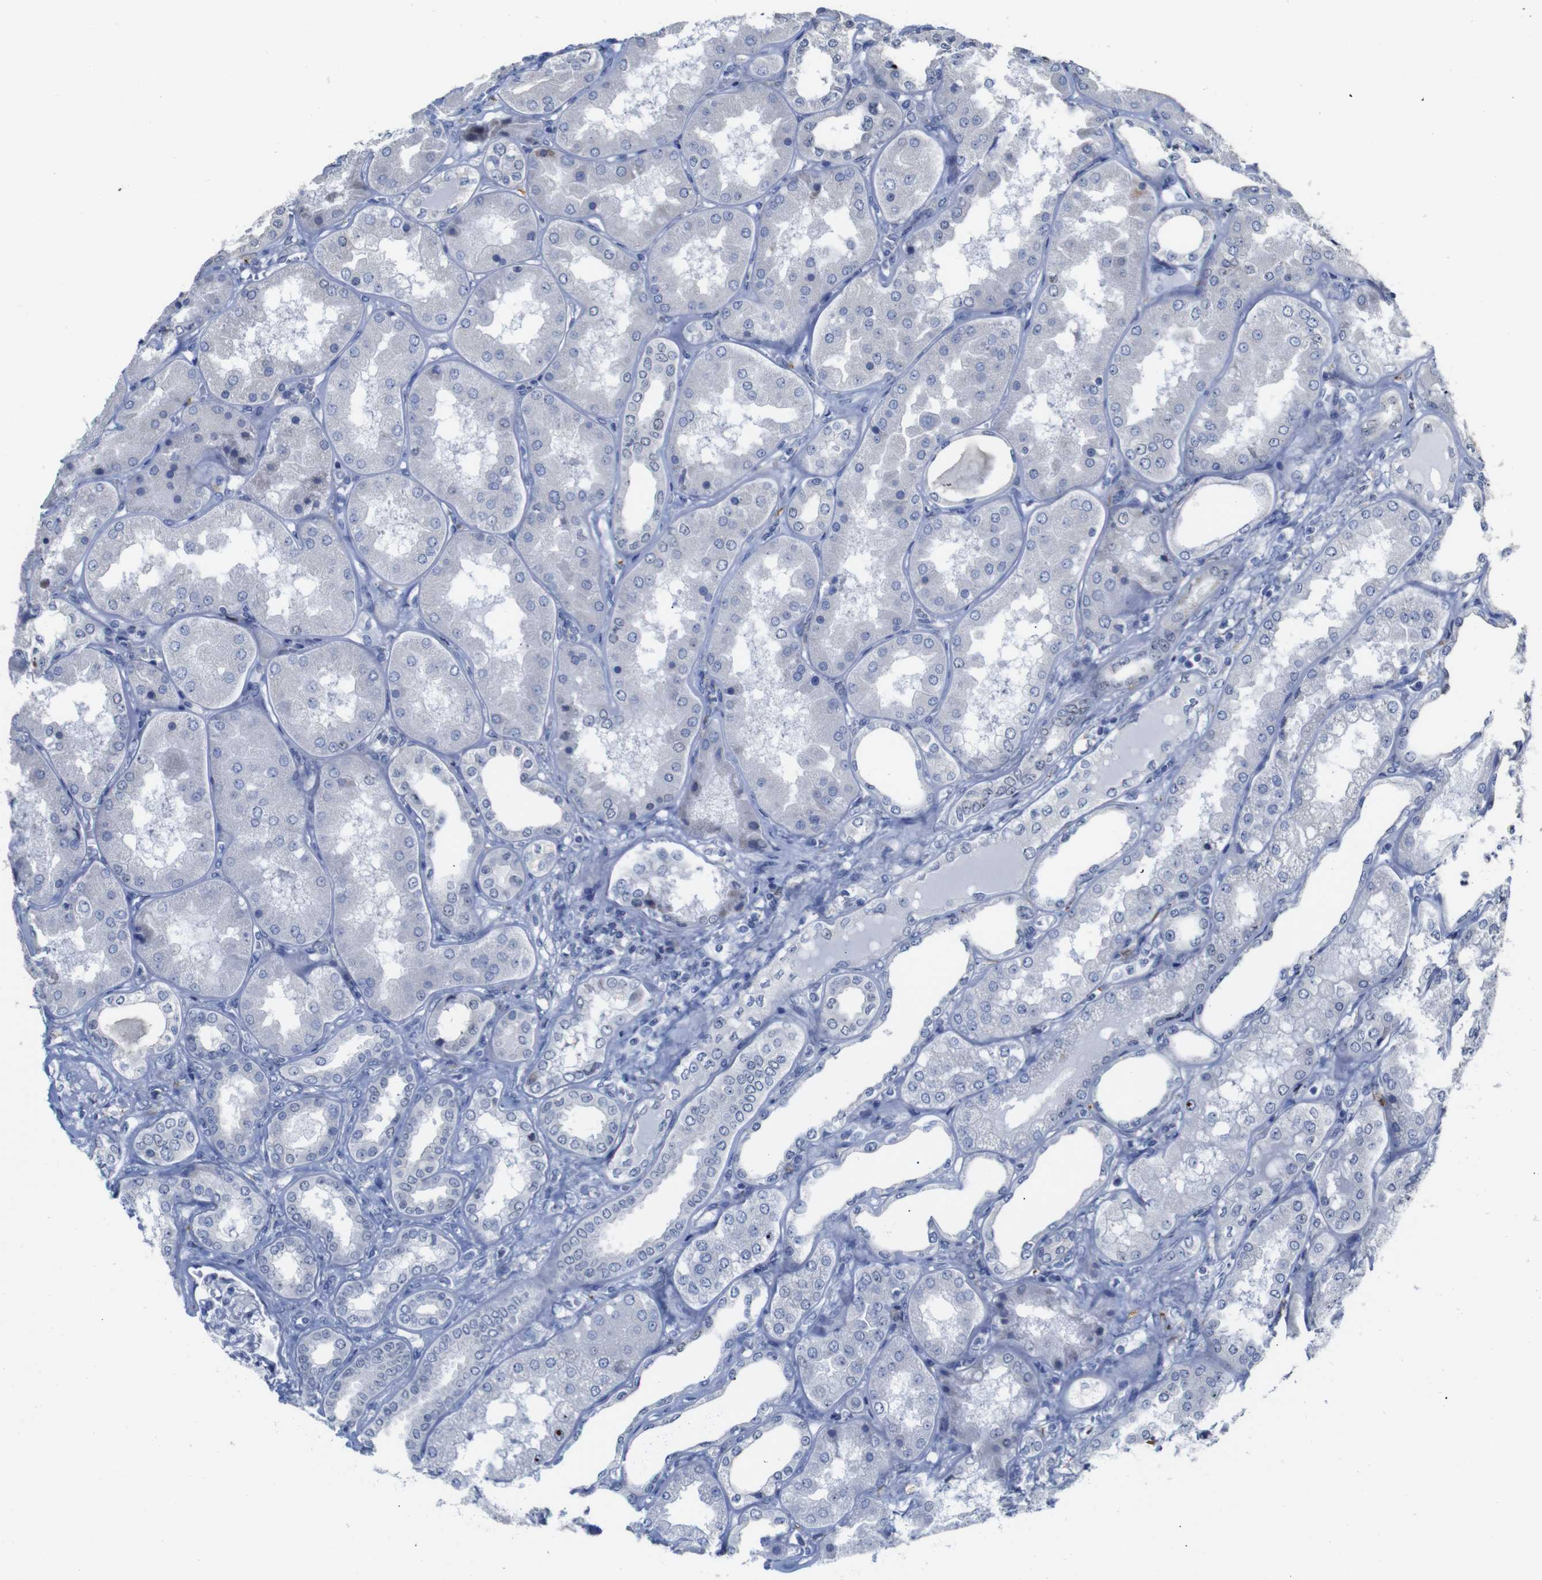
{"staining": {"intensity": "negative", "quantity": "none", "location": "none"}, "tissue": "kidney", "cell_type": "Cells in glomeruli", "image_type": "normal", "snomed": [{"axis": "morphology", "description": "Normal tissue, NOS"}, {"axis": "topography", "description": "Kidney"}], "caption": "The image demonstrates no staining of cells in glomeruli in normal kidney.", "gene": "TCEAL9", "patient": {"sex": "female", "age": 56}}